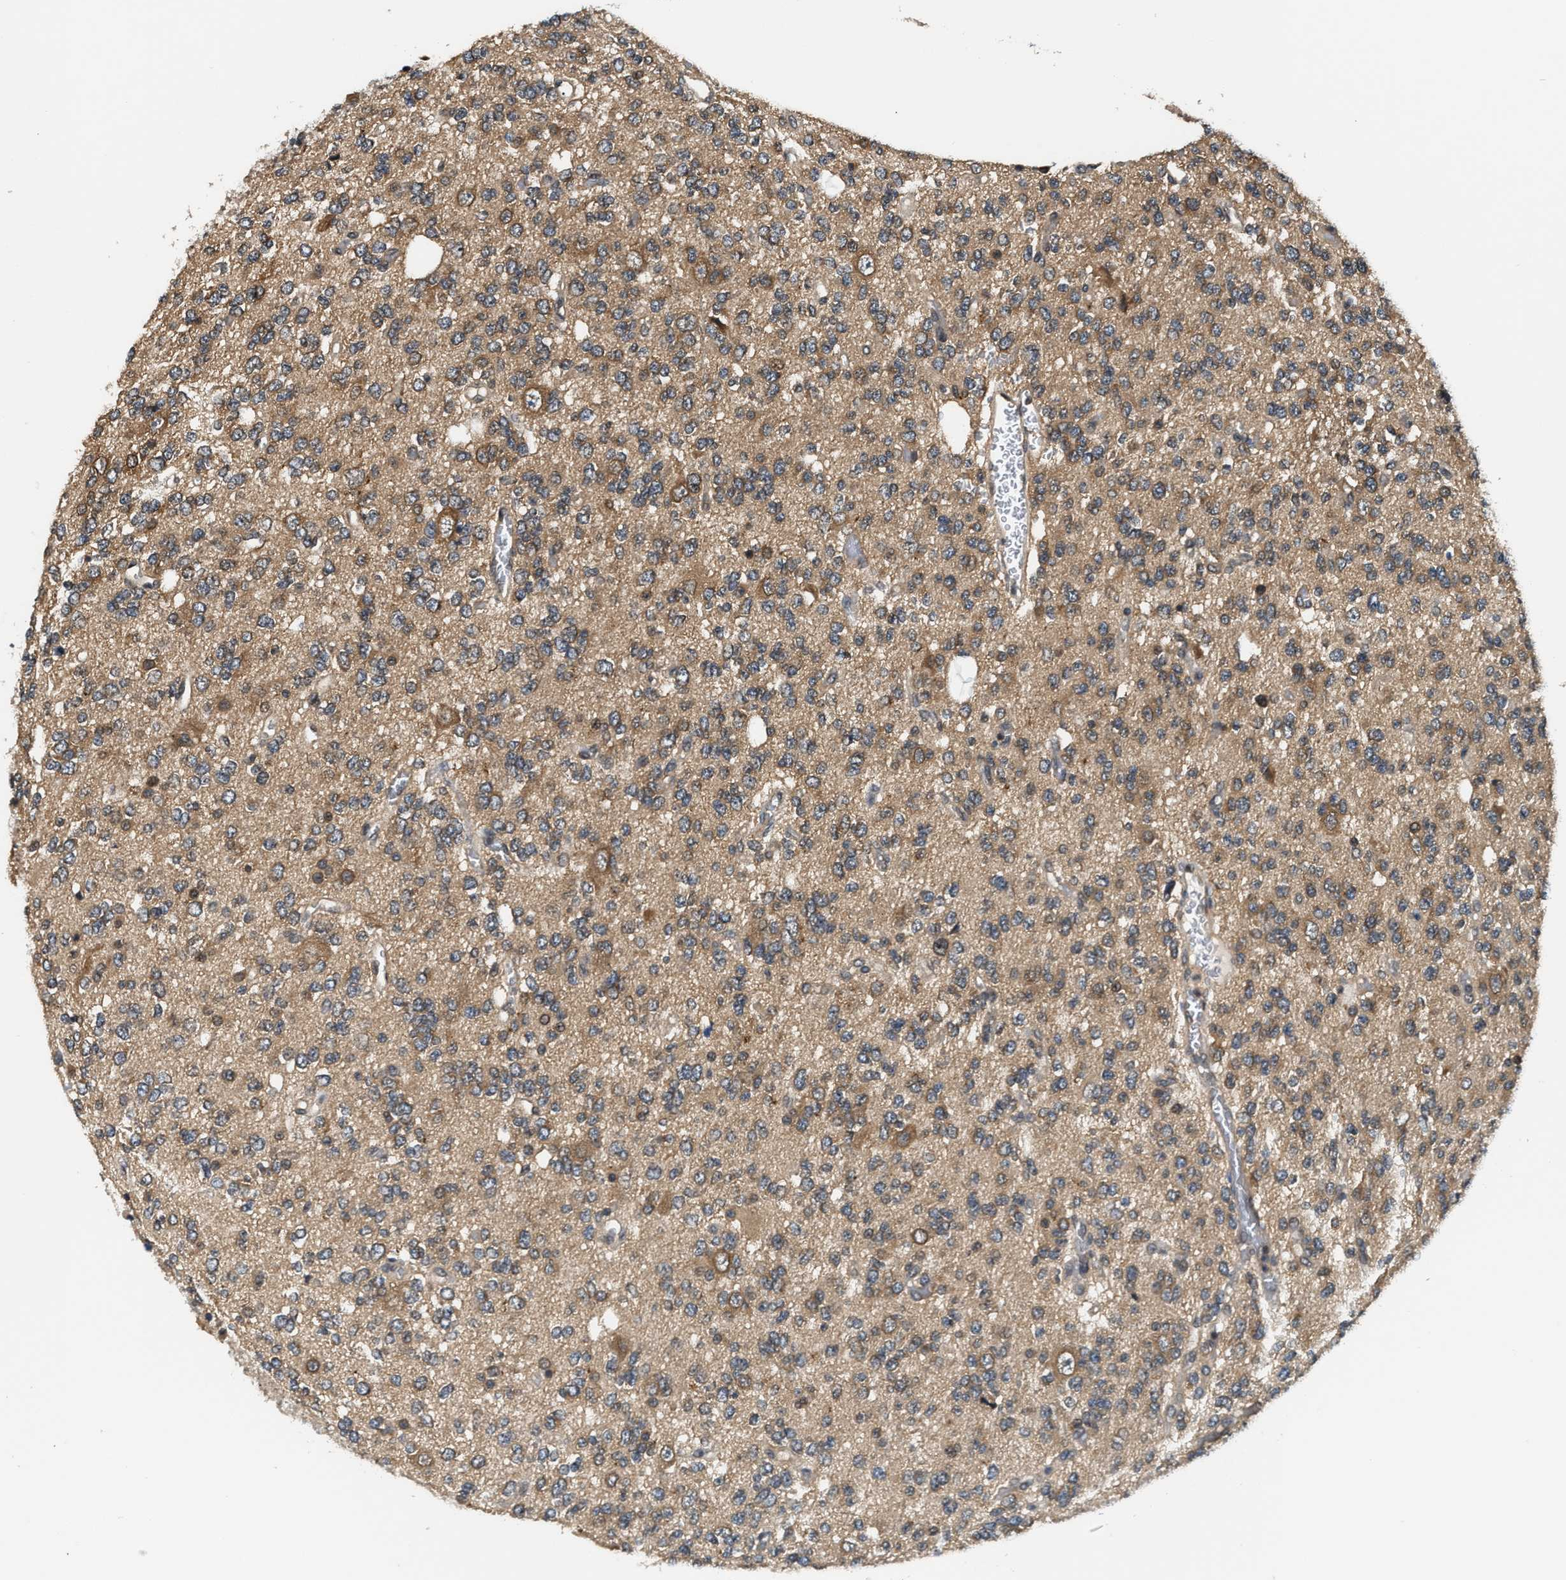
{"staining": {"intensity": "moderate", "quantity": ">75%", "location": "cytoplasmic/membranous"}, "tissue": "glioma", "cell_type": "Tumor cells", "image_type": "cancer", "snomed": [{"axis": "morphology", "description": "Glioma, malignant, Low grade"}, {"axis": "topography", "description": "Brain"}], "caption": "Immunohistochemical staining of human glioma reveals medium levels of moderate cytoplasmic/membranous positivity in approximately >75% of tumor cells.", "gene": "RAB29", "patient": {"sex": "male", "age": 38}}